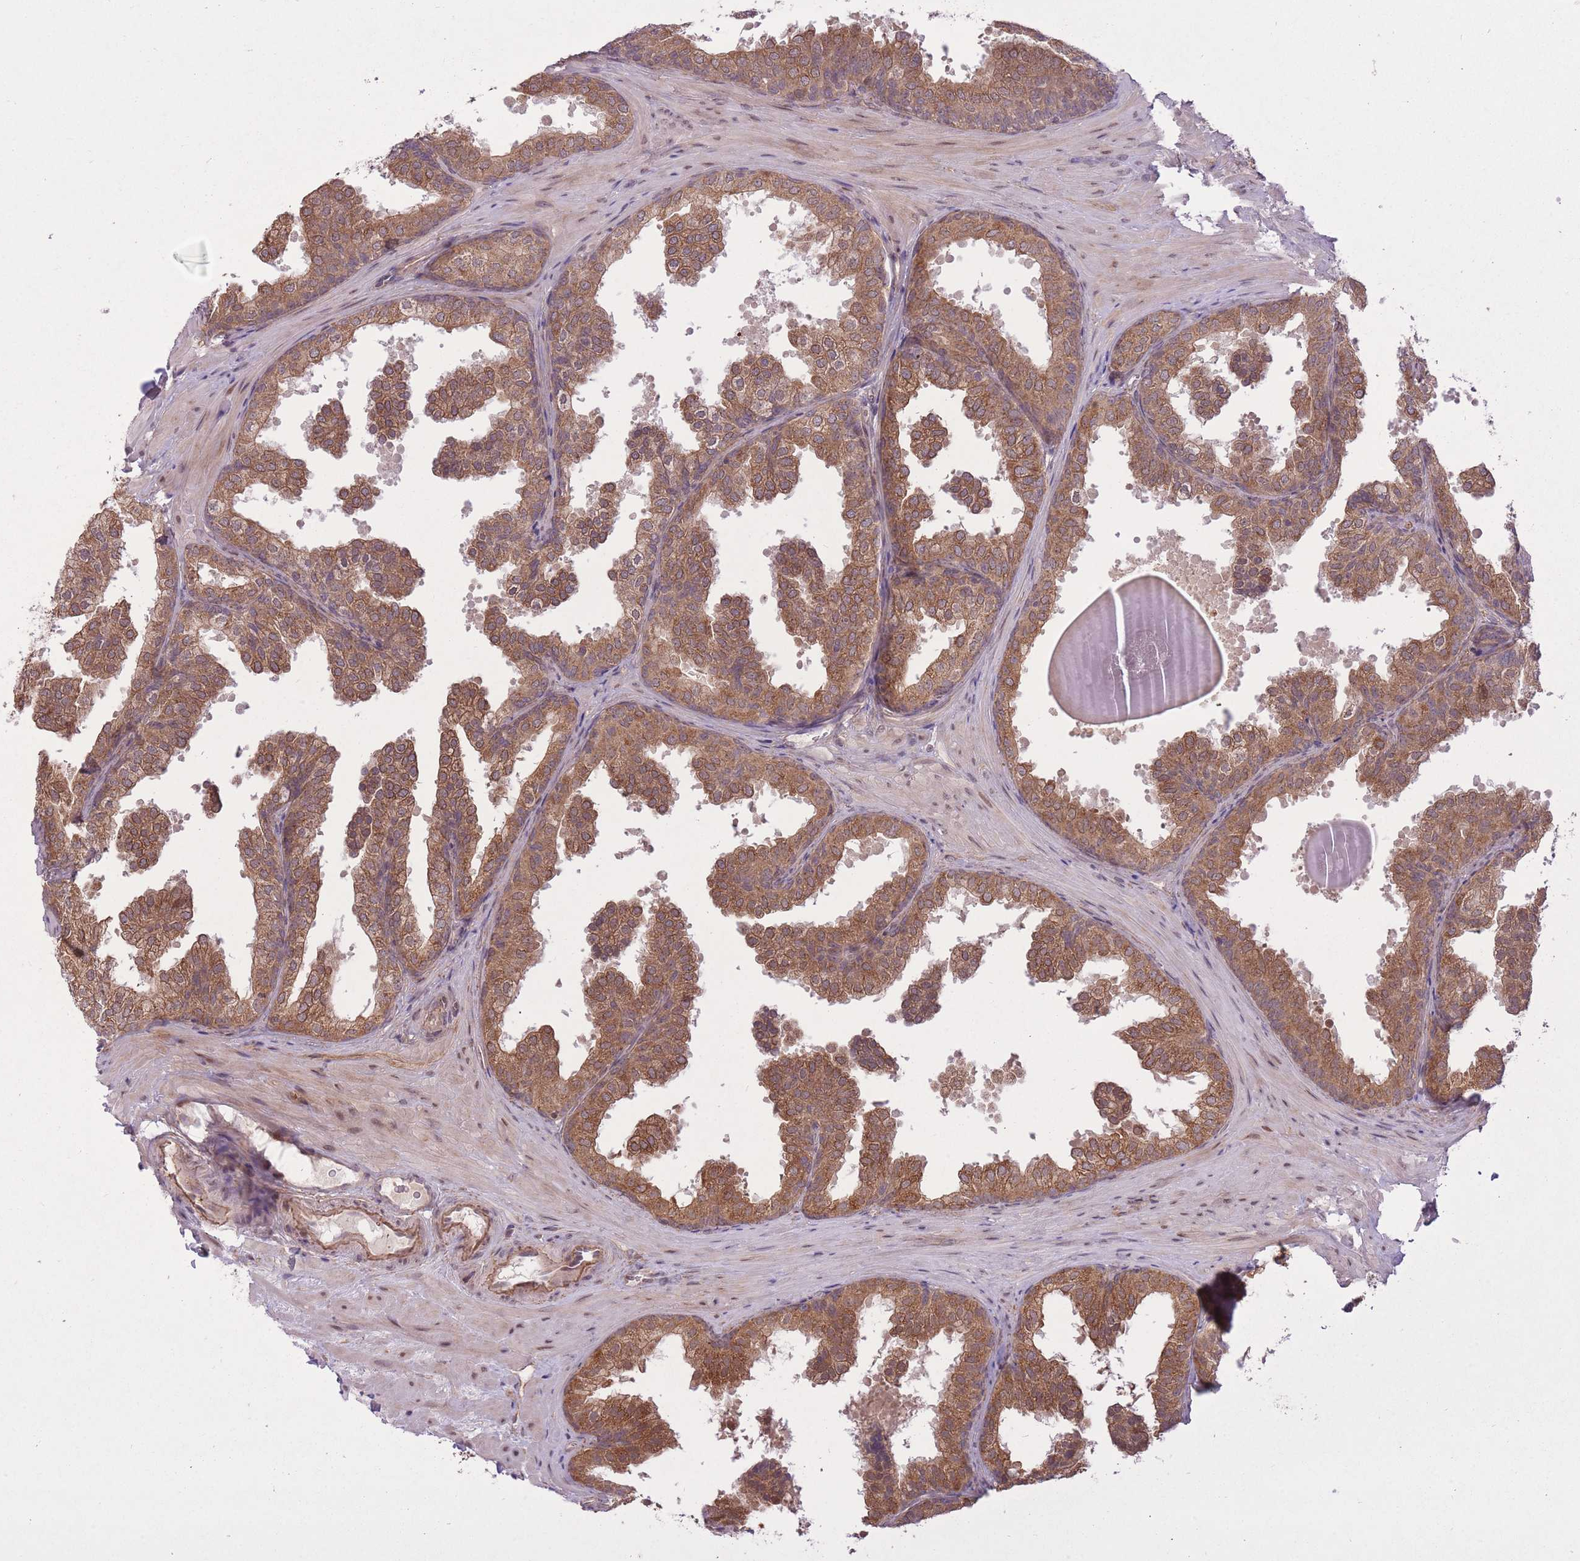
{"staining": {"intensity": "moderate", "quantity": ">75%", "location": "cytoplasmic/membranous"}, "tissue": "prostate", "cell_type": "Glandular cells", "image_type": "normal", "snomed": [{"axis": "morphology", "description": "Normal tissue, NOS"}, {"axis": "topography", "description": "Prostate"}], "caption": "Protein staining of normal prostate demonstrates moderate cytoplasmic/membranous staining in about >75% of glandular cells.", "gene": "ZNF391", "patient": {"sex": "male", "age": 37}}